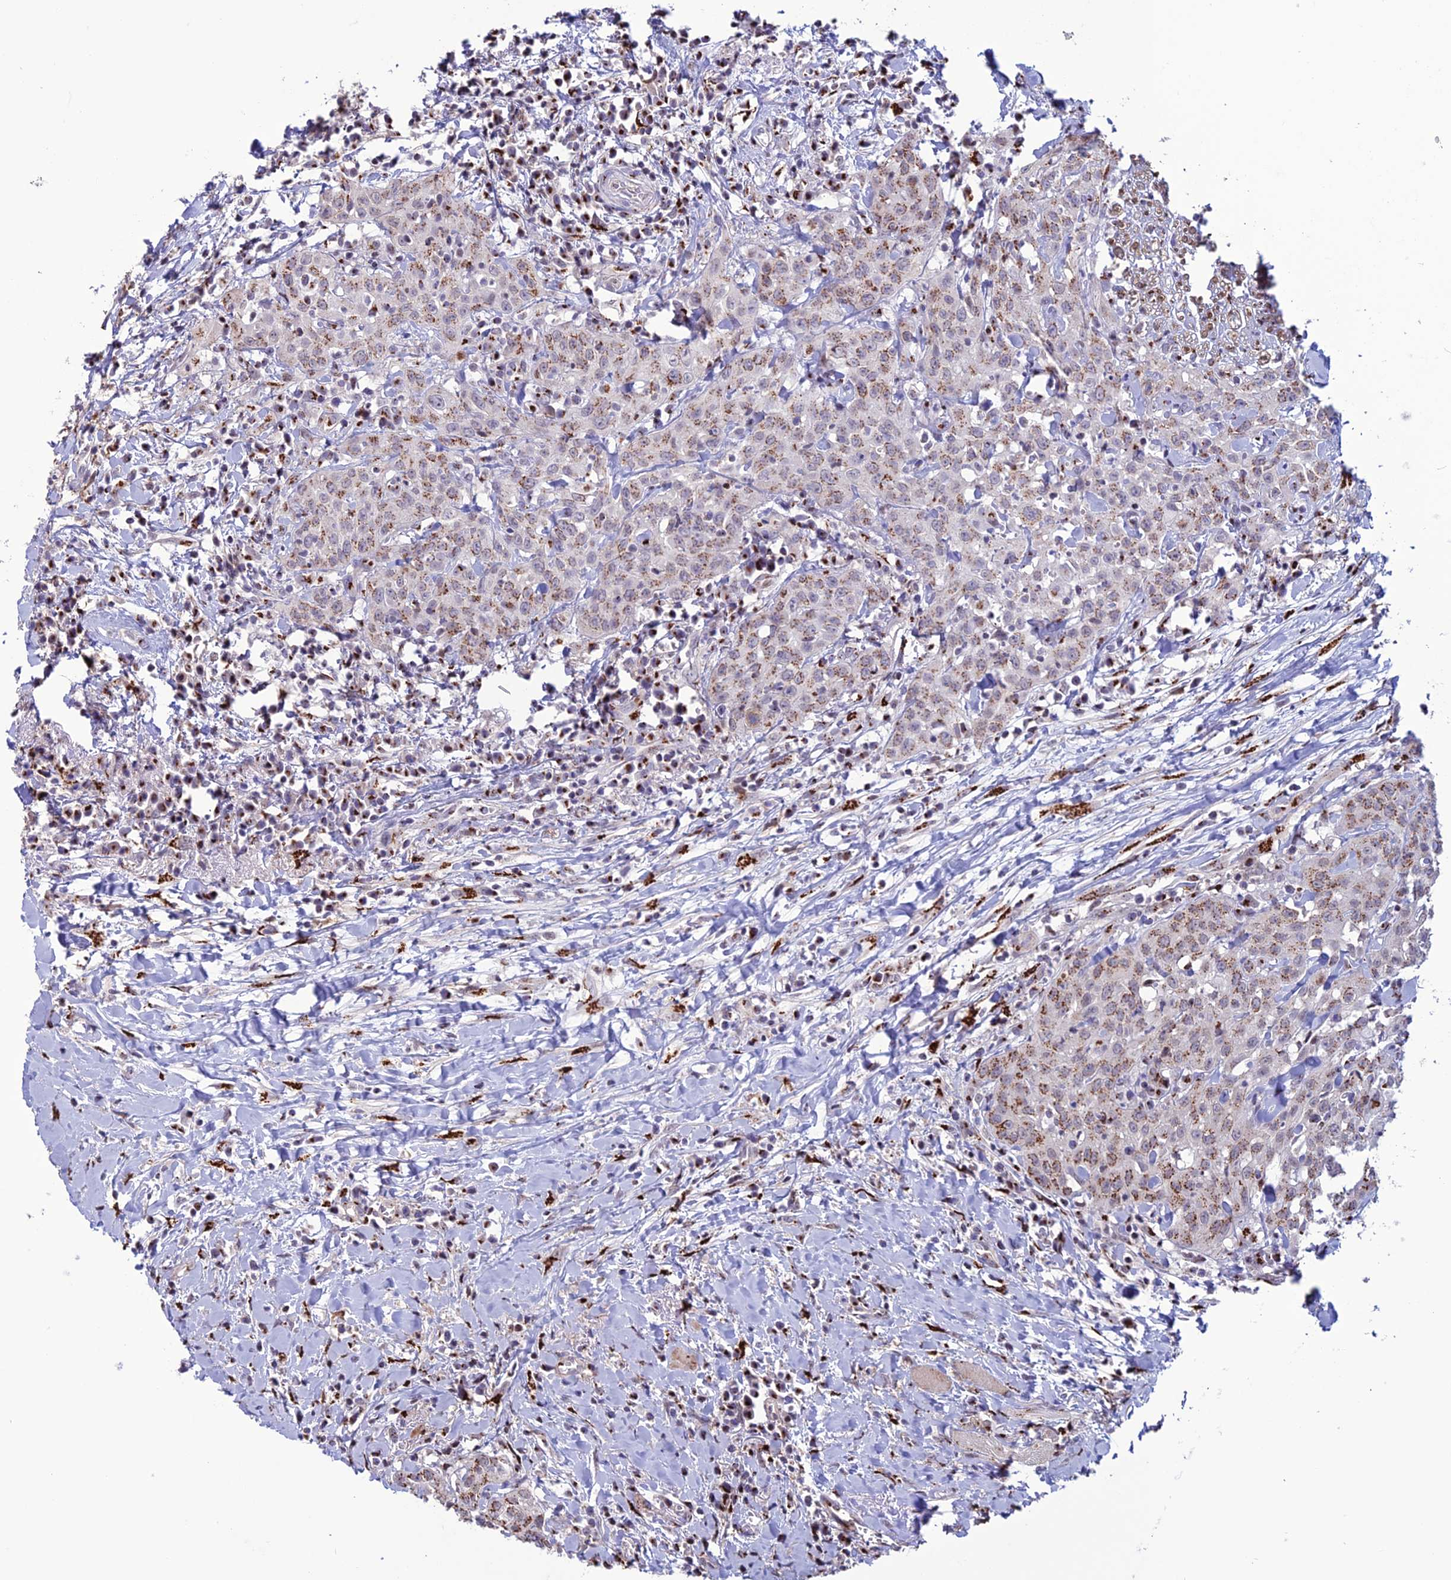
{"staining": {"intensity": "moderate", "quantity": ">75%", "location": "cytoplasmic/membranous"}, "tissue": "head and neck cancer", "cell_type": "Tumor cells", "image_type": "cancer", "snomed": [{"axis": "morphology", "description": "Squamous cell carcinoma, NOS"}, {"axis": "topography", "description": "Head-Neck"}], "caption": "DAB (3,3'-diaminobenzidine) immunohistochemical staining of human squamous cell carcinoma (head and neck) shows moderate cytoplasmic/membranous protein staining in about >75% of tumor cells. Nuclei are stained in blue.", "gene": "PLEKHA4", "patient": {"sex": "female", "age": 70}}